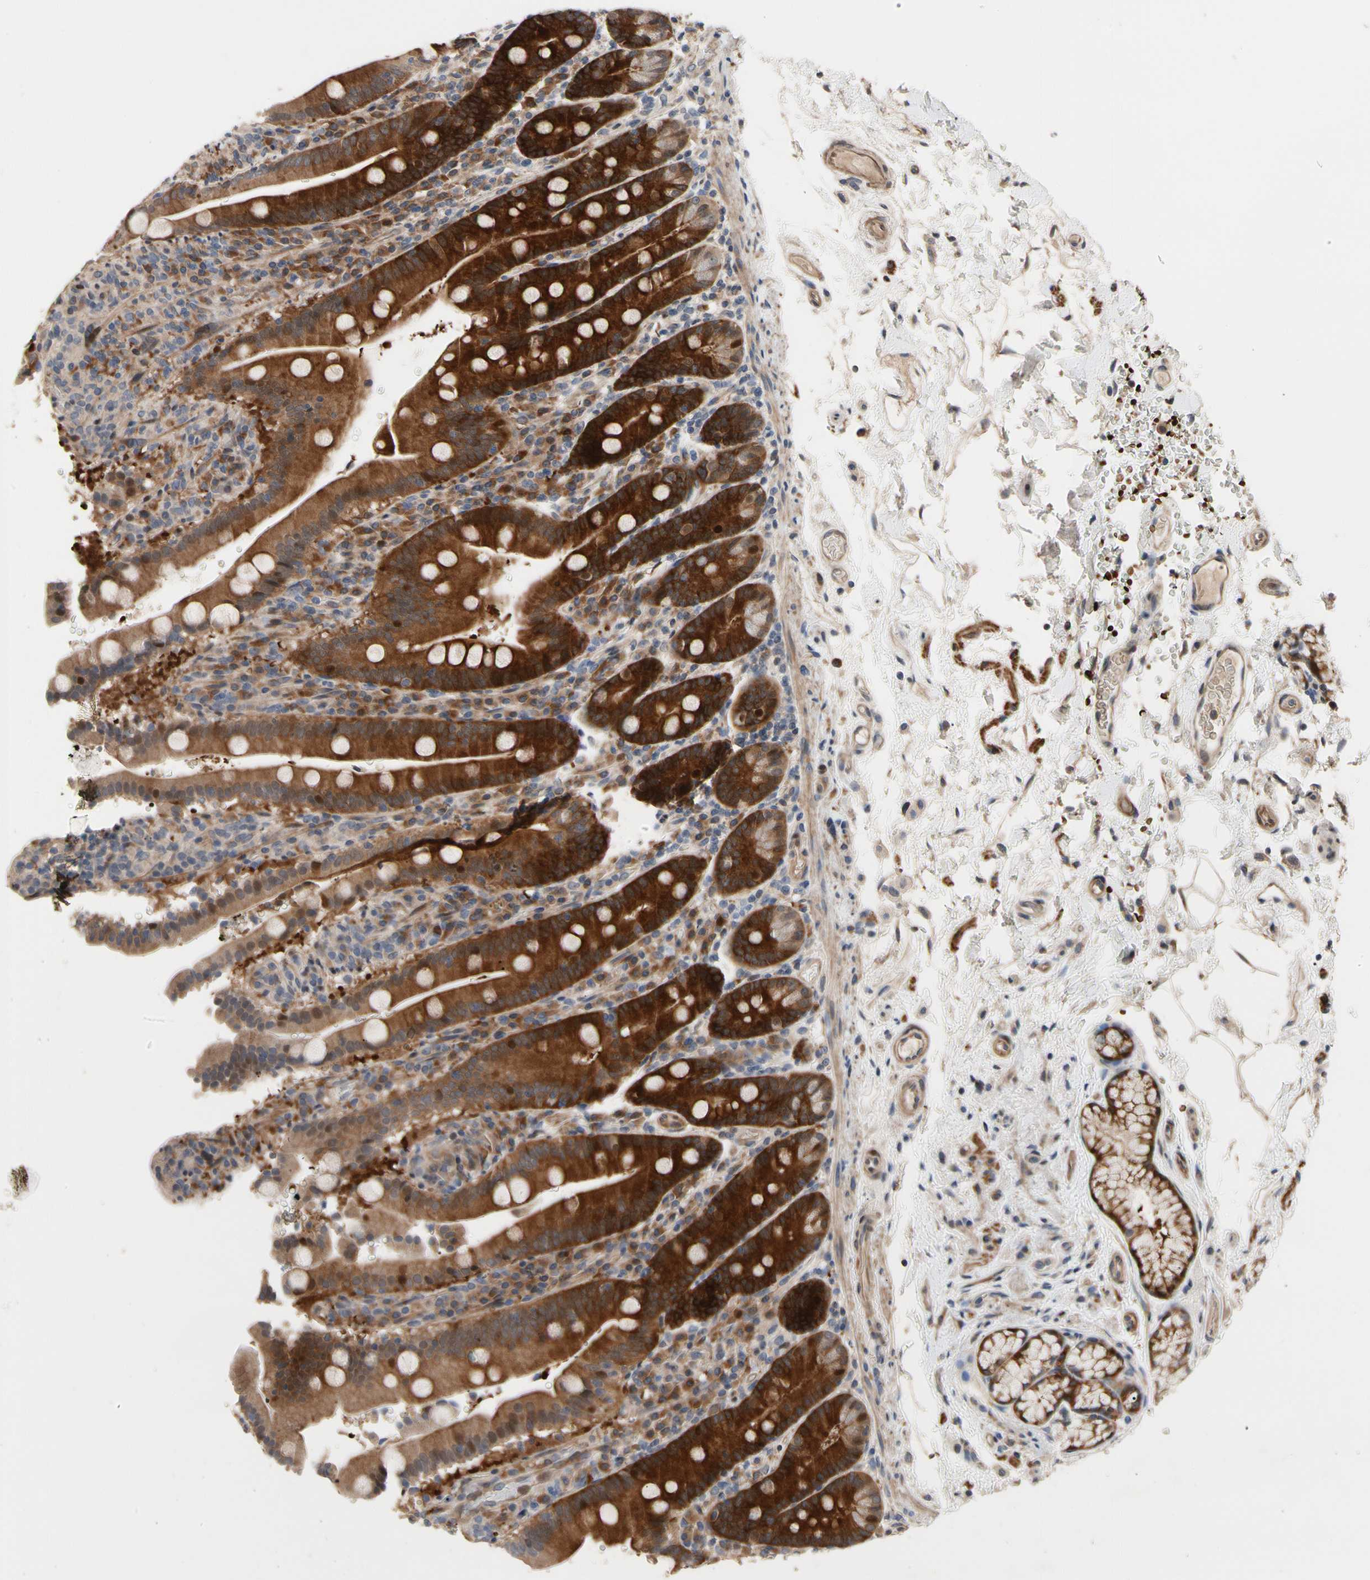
{"staining": {"intensity": "strong", "quantity": ">75%", "location": "cytoplasmic/membranous"}, "tissue": "duodenum", "cell_type": "Glandular cells", "image_type": "normal", "snomed": [{"axis": "morphology", "description": "Normal tissue, NOS"}, {"axis": "topography", "description": "Small intestine, NOS"}], "caption": "Brown immunohistochemical staining in normal duodenum reveals strong cytoplasmic/membranous staining in about >75% of glandular cells.", "gene": "HMGCR", "patient": {"sex": "female", "age": 71}}